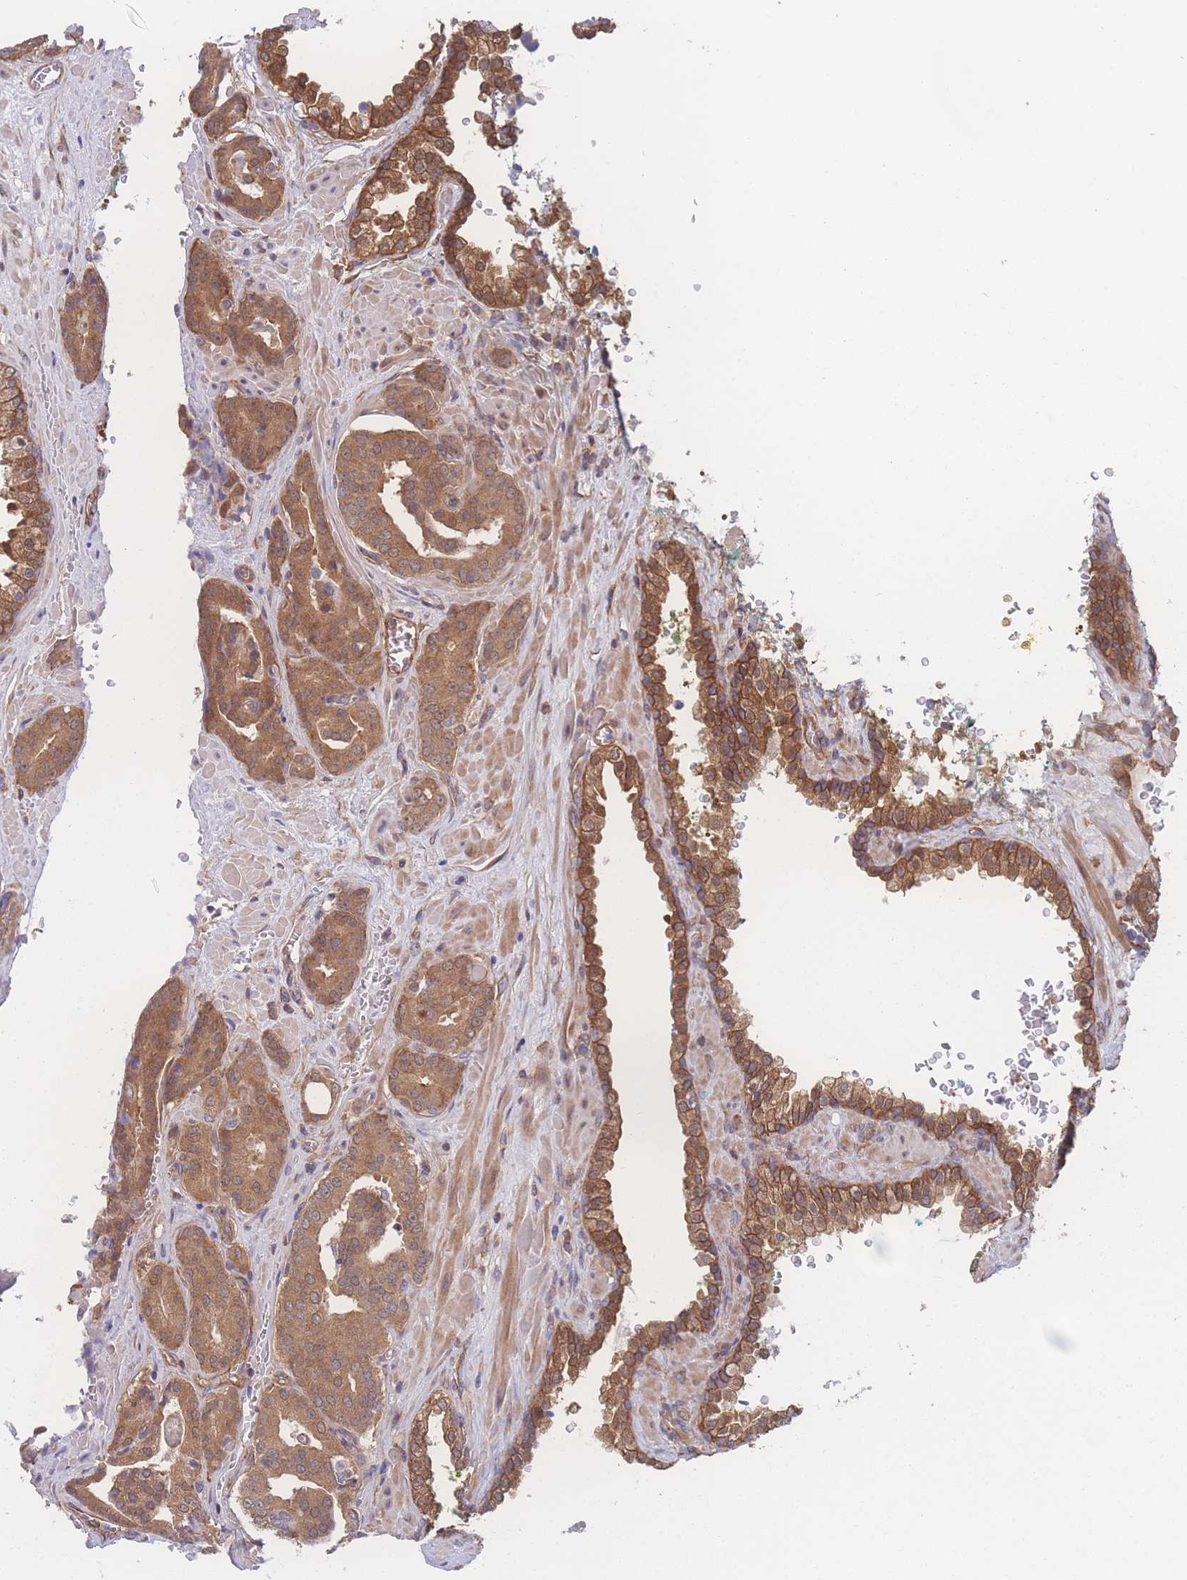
{"staining": {"intensity": "moderate", "quantity": ">75%", "location": "cytoplasmic/membranous"}, "tissue": "prostate cancer", "cell_type": "Tumor cells", "image_type": "cancer", "snomed": [{"axis": "morphology", "description": "Adenocarcinoma, High grade"}, {"axis": "topography", "description": "Prostate"}], "caption": "Protein analysis of prostate high-grade adenocarcinoma tissue reveals moderate cytoplasmic/membranous staining in approximately >75% of tumor cells.", "gene": "CFAP97", "patient": {"sex": "male", "age": 66}}